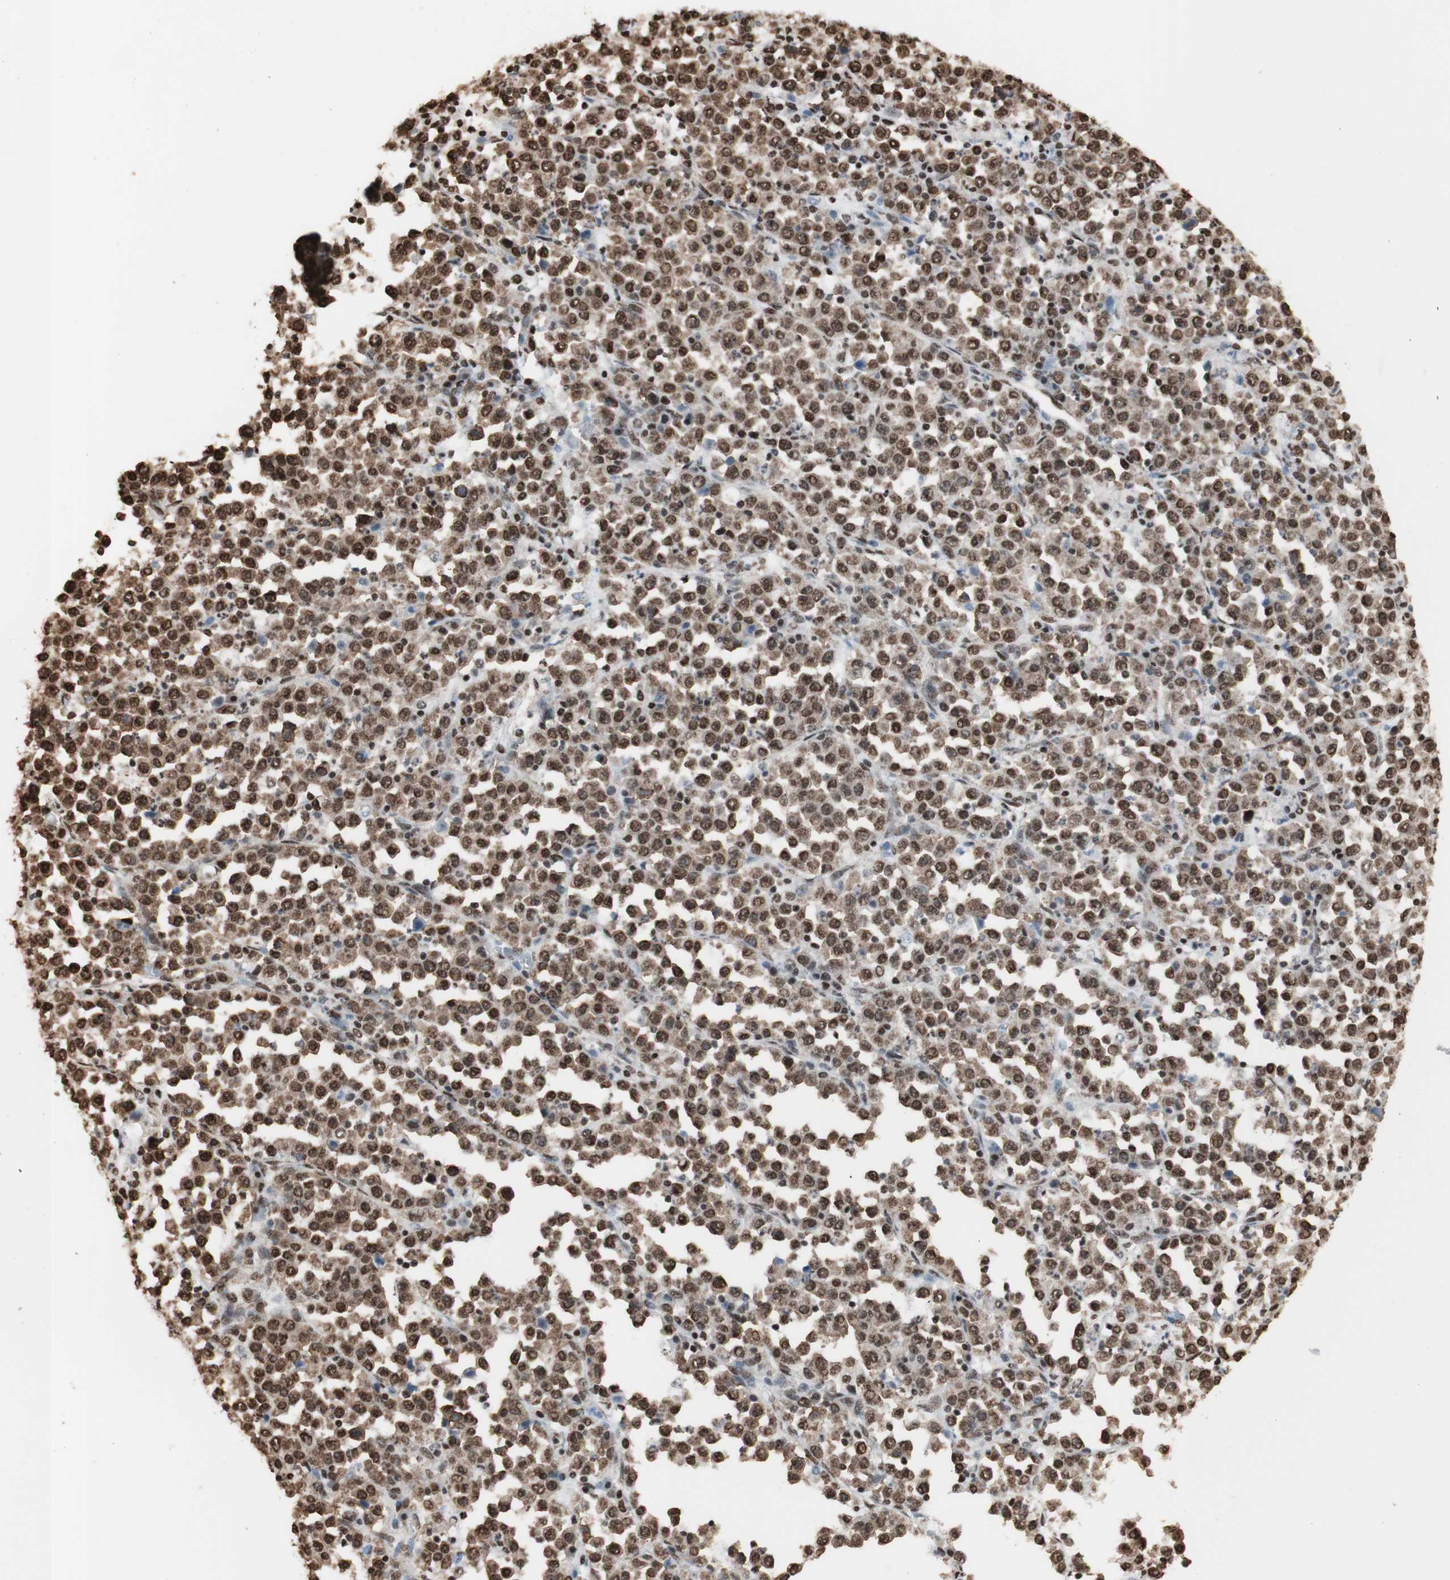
{"staining": {"intensity": "strong", "quantity": ">75%", "location": "cytoplasmic/membranous,nuclear"}, "tissue": "stomach cancer", "cell_type": "Tumor cells", "image_type": "cancer", "snomed": [{"axis": "morphology", "description": "Normal tissue, NOS"}, {"axis": "morphology", "description": "Adenocarcinoma, NOS"}, {"axis": "topography", "description": "Stomach, upper"}, {"axis": "topography", "description": "Stomach"}], "caption": "A brown stain labels strong cytoplasmic/membranous and nuclear expression of a protein in human stomach cancer tumor cells.", "gene": "HNRNPA2B1", "patient": {"sex": "male", "age": 59}}